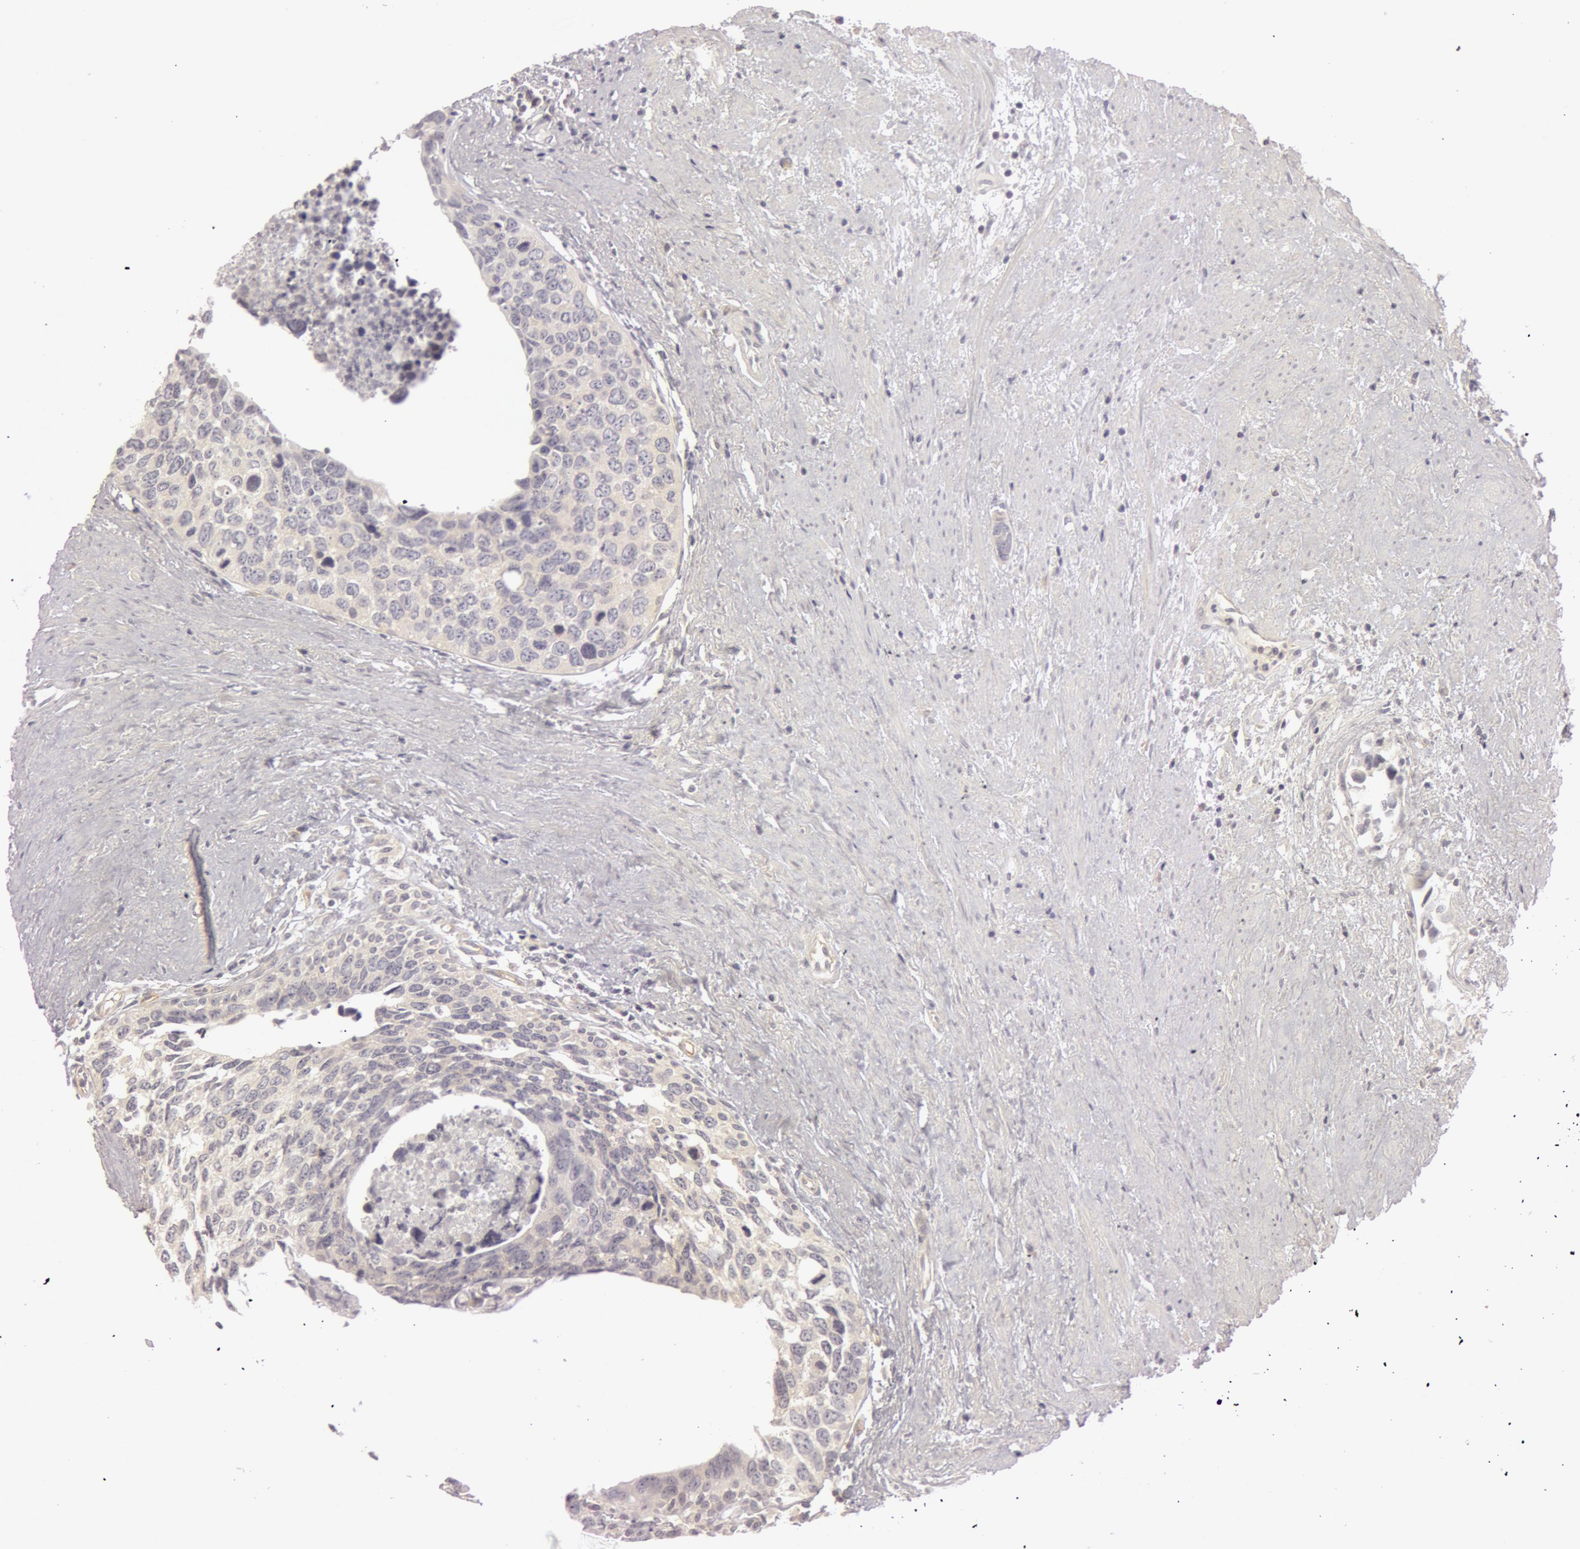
{"staining": {"intensity": "weak", "quantity": "25%-75%", "location": "cytoplasmic/membranous"}, "tissue": "urothelial cancer", "cell_type": "Tumor cells", "image_type": "cancer", "snomed": [{"axis": "morphology", "description": "Urothelial carcinoma, High grade"}, {"axis": "topography", "description": "Urinary bladder"}], "caption": "An image of urothelial cancer stained for a protein demonstrates weak cytoplasmic/membranous brown staining in tumor cells.", "gene": "RALGAPA1", "patient": {"sex": "male", "age": 81}}